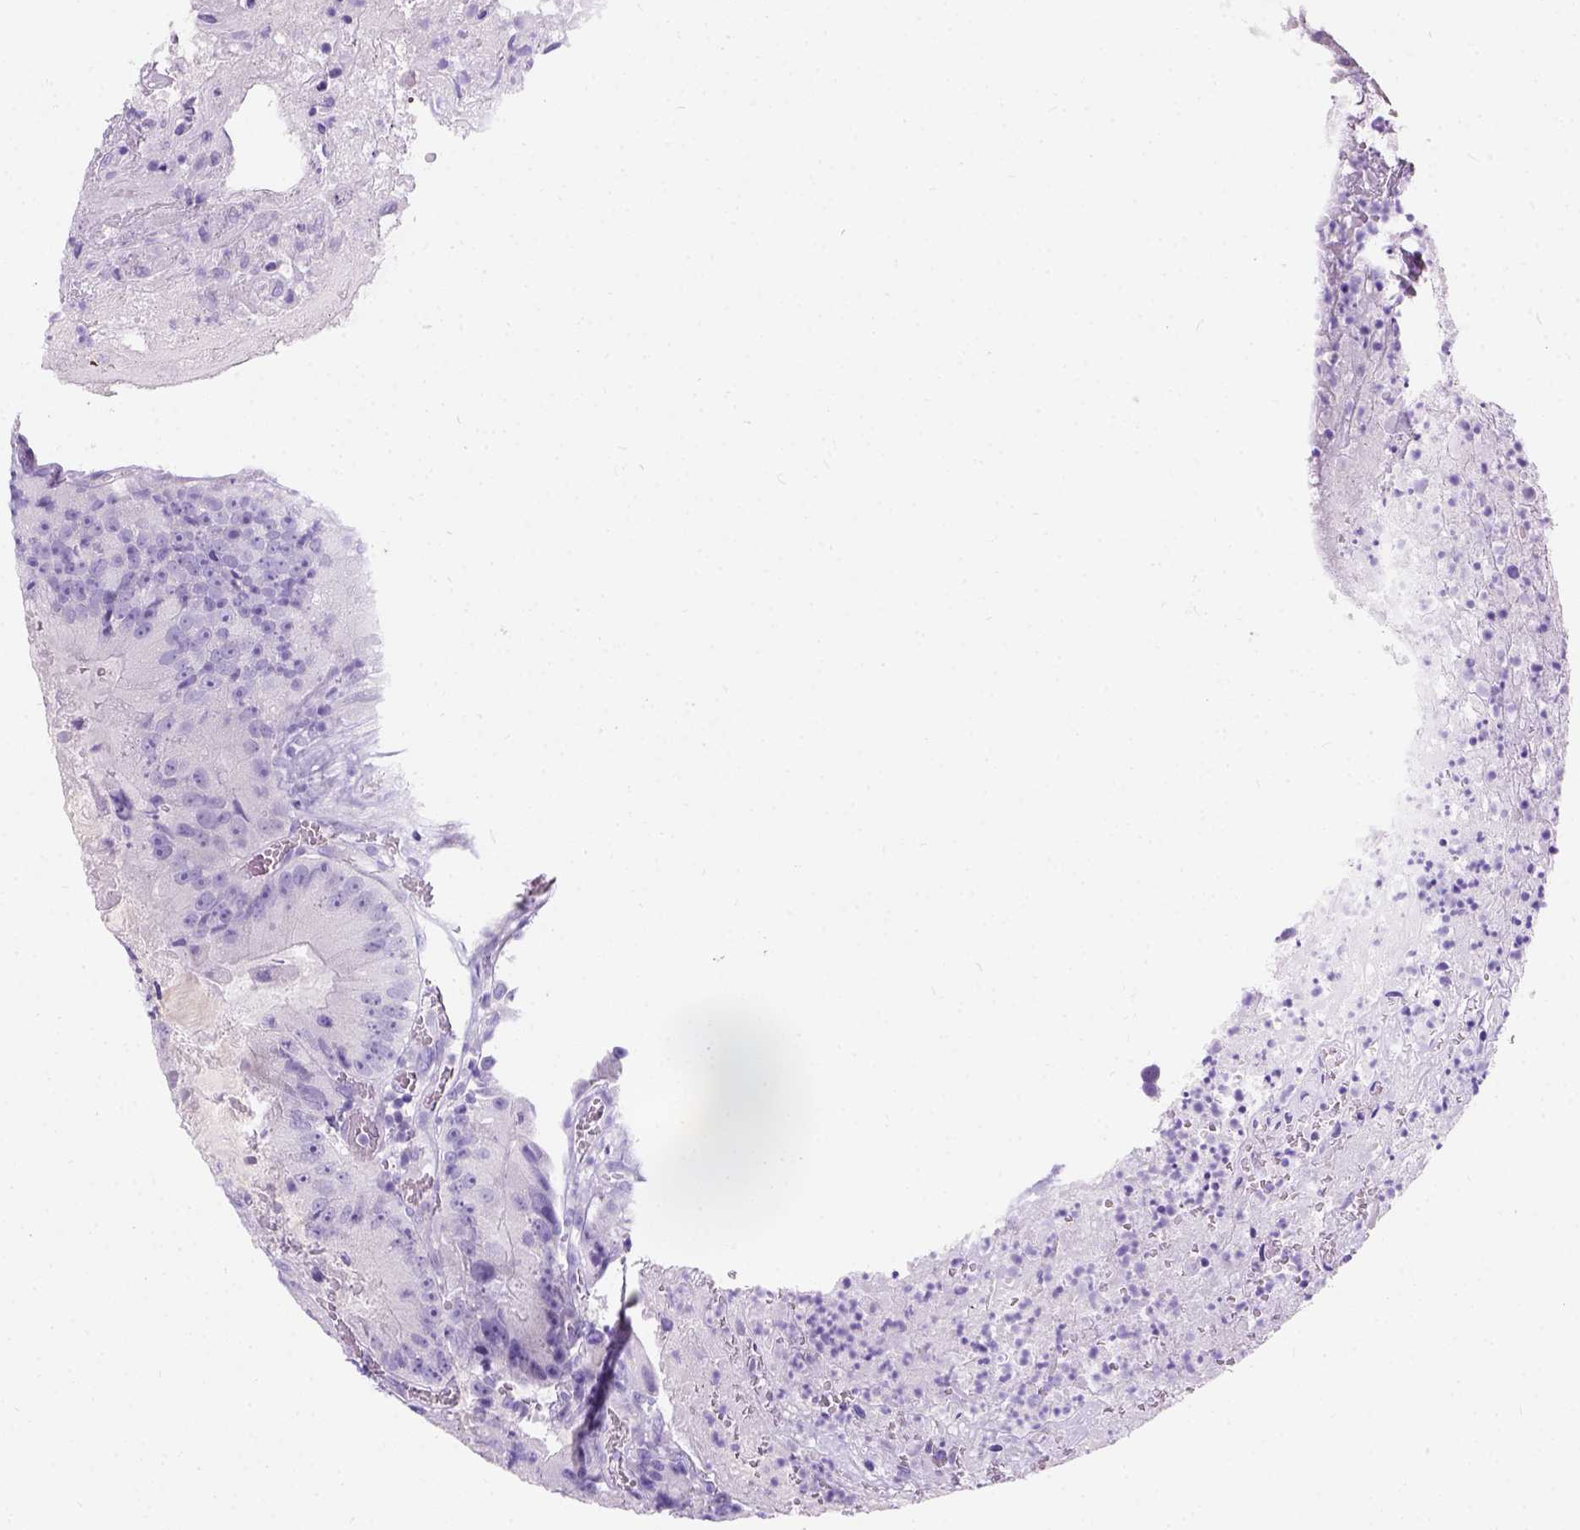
{"staining": {"intensity": "negative", "quantity": "none", "location": "none"}, "tissue": "colorectal cancer", "cell_type": "Tumor cells", "image_type": "cancer", "snomed": [{"axis": "morphology", "description": "Adenocarcinoma, NOS"}, {"axis": "topography", "description": "Colon"}], "caption": "Immunohistochemical staining of human colorectal cancer (adenocarcinoma) exhibits no significant expression in tumor cells.", "gene": "C7orf57", "patient": {"sex": "female", "age": 86}}